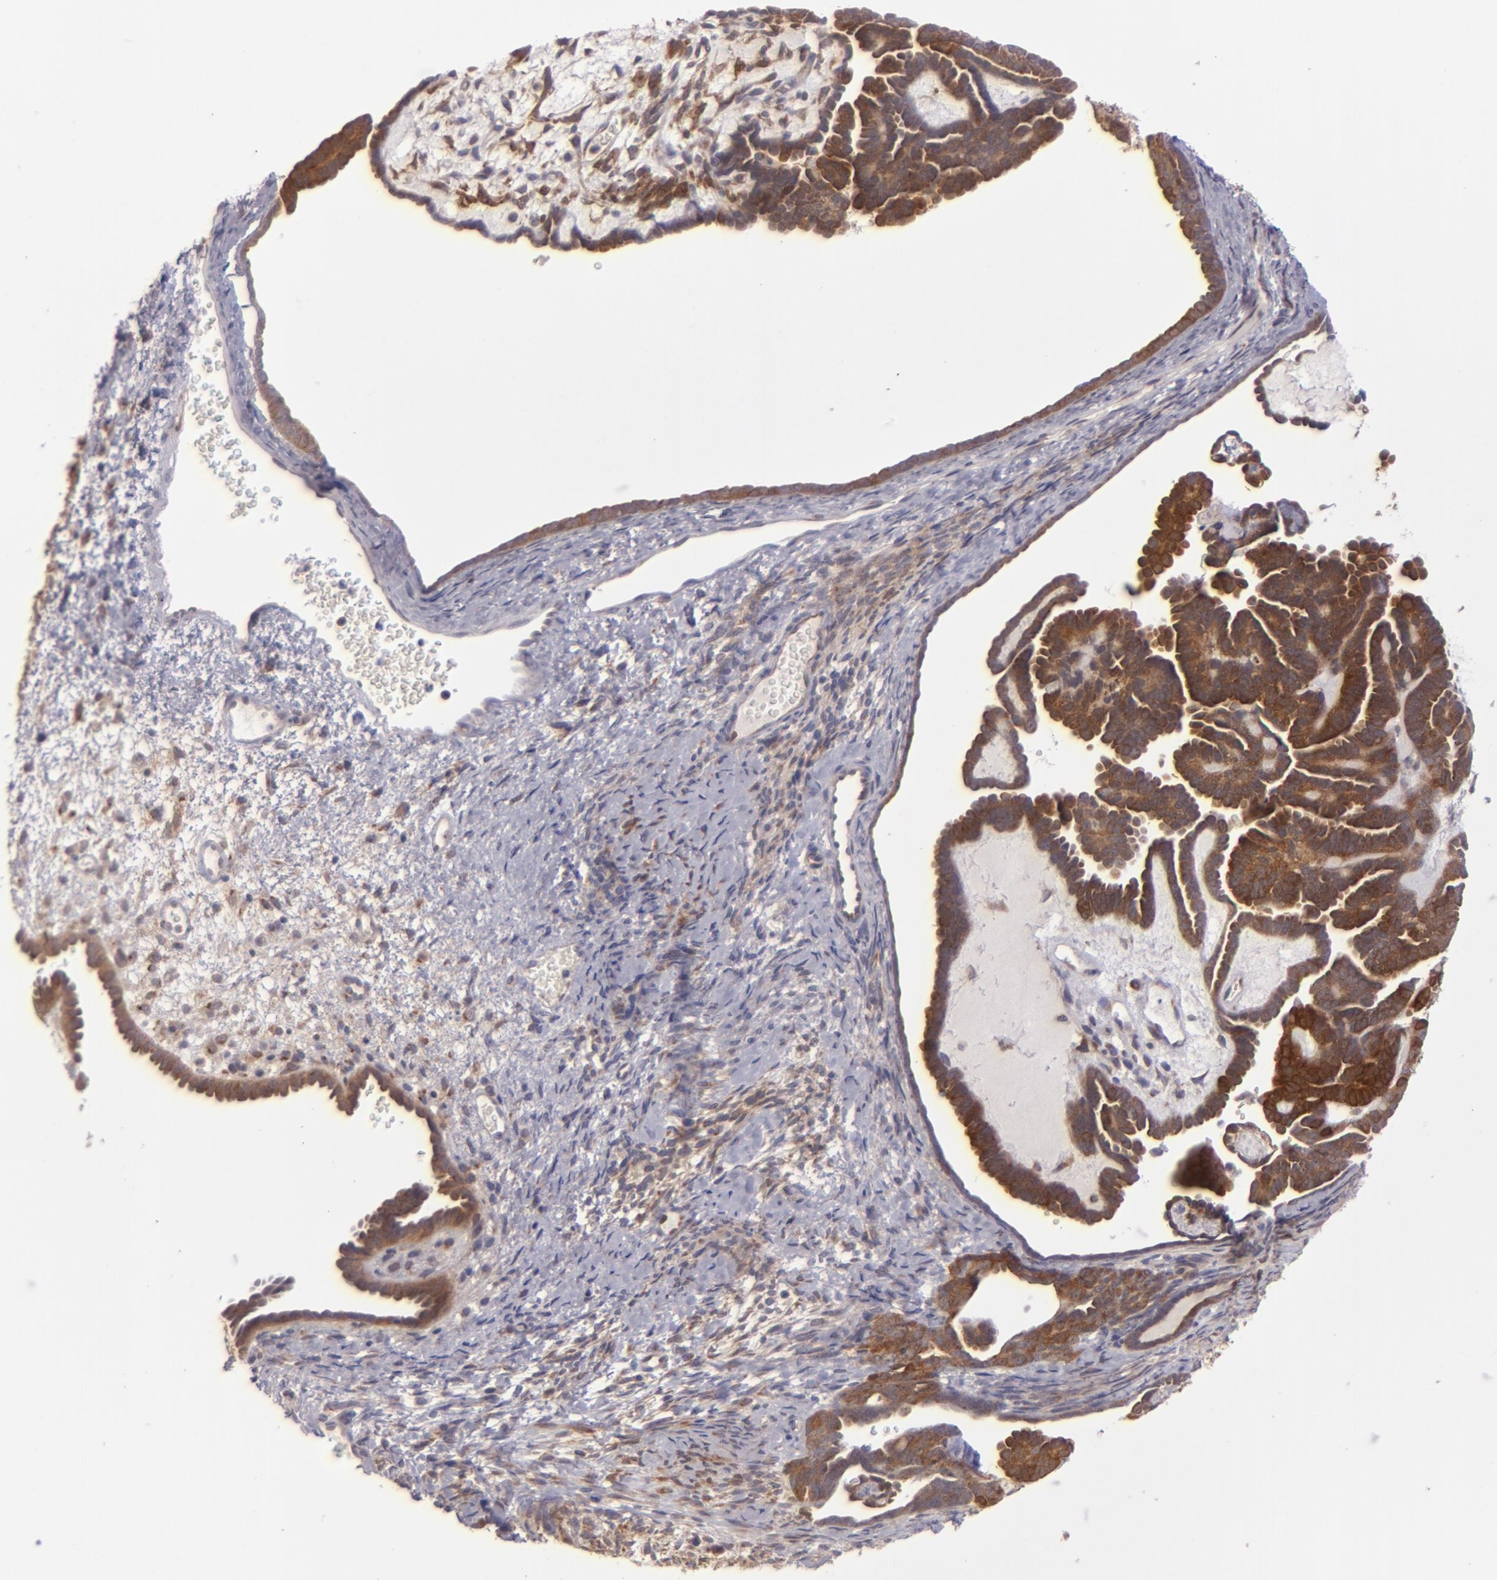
{"staining": {"intensity": "strong", "quantity": ">75%", "location": "cytoplasmic/membranous"}, "tissue": "endometrial cancer", "cell_type": "Tumor cells", "image_type": "cancer", "snomed": [{"axis": "morphology", "description": "Neoplasm, malignant, NOS"}, {"axis": "topography", "description": "Endometrium"}], "caption": "An IHC image of tumor tissue is shown. Protein staining in brown highlights strong cytoplasmic/membranous positivity in malignant neoplasm (endometrial) within tumor cells.", "gene": "SH2D4A", "patient": {"sex": "female", "age": 74}}